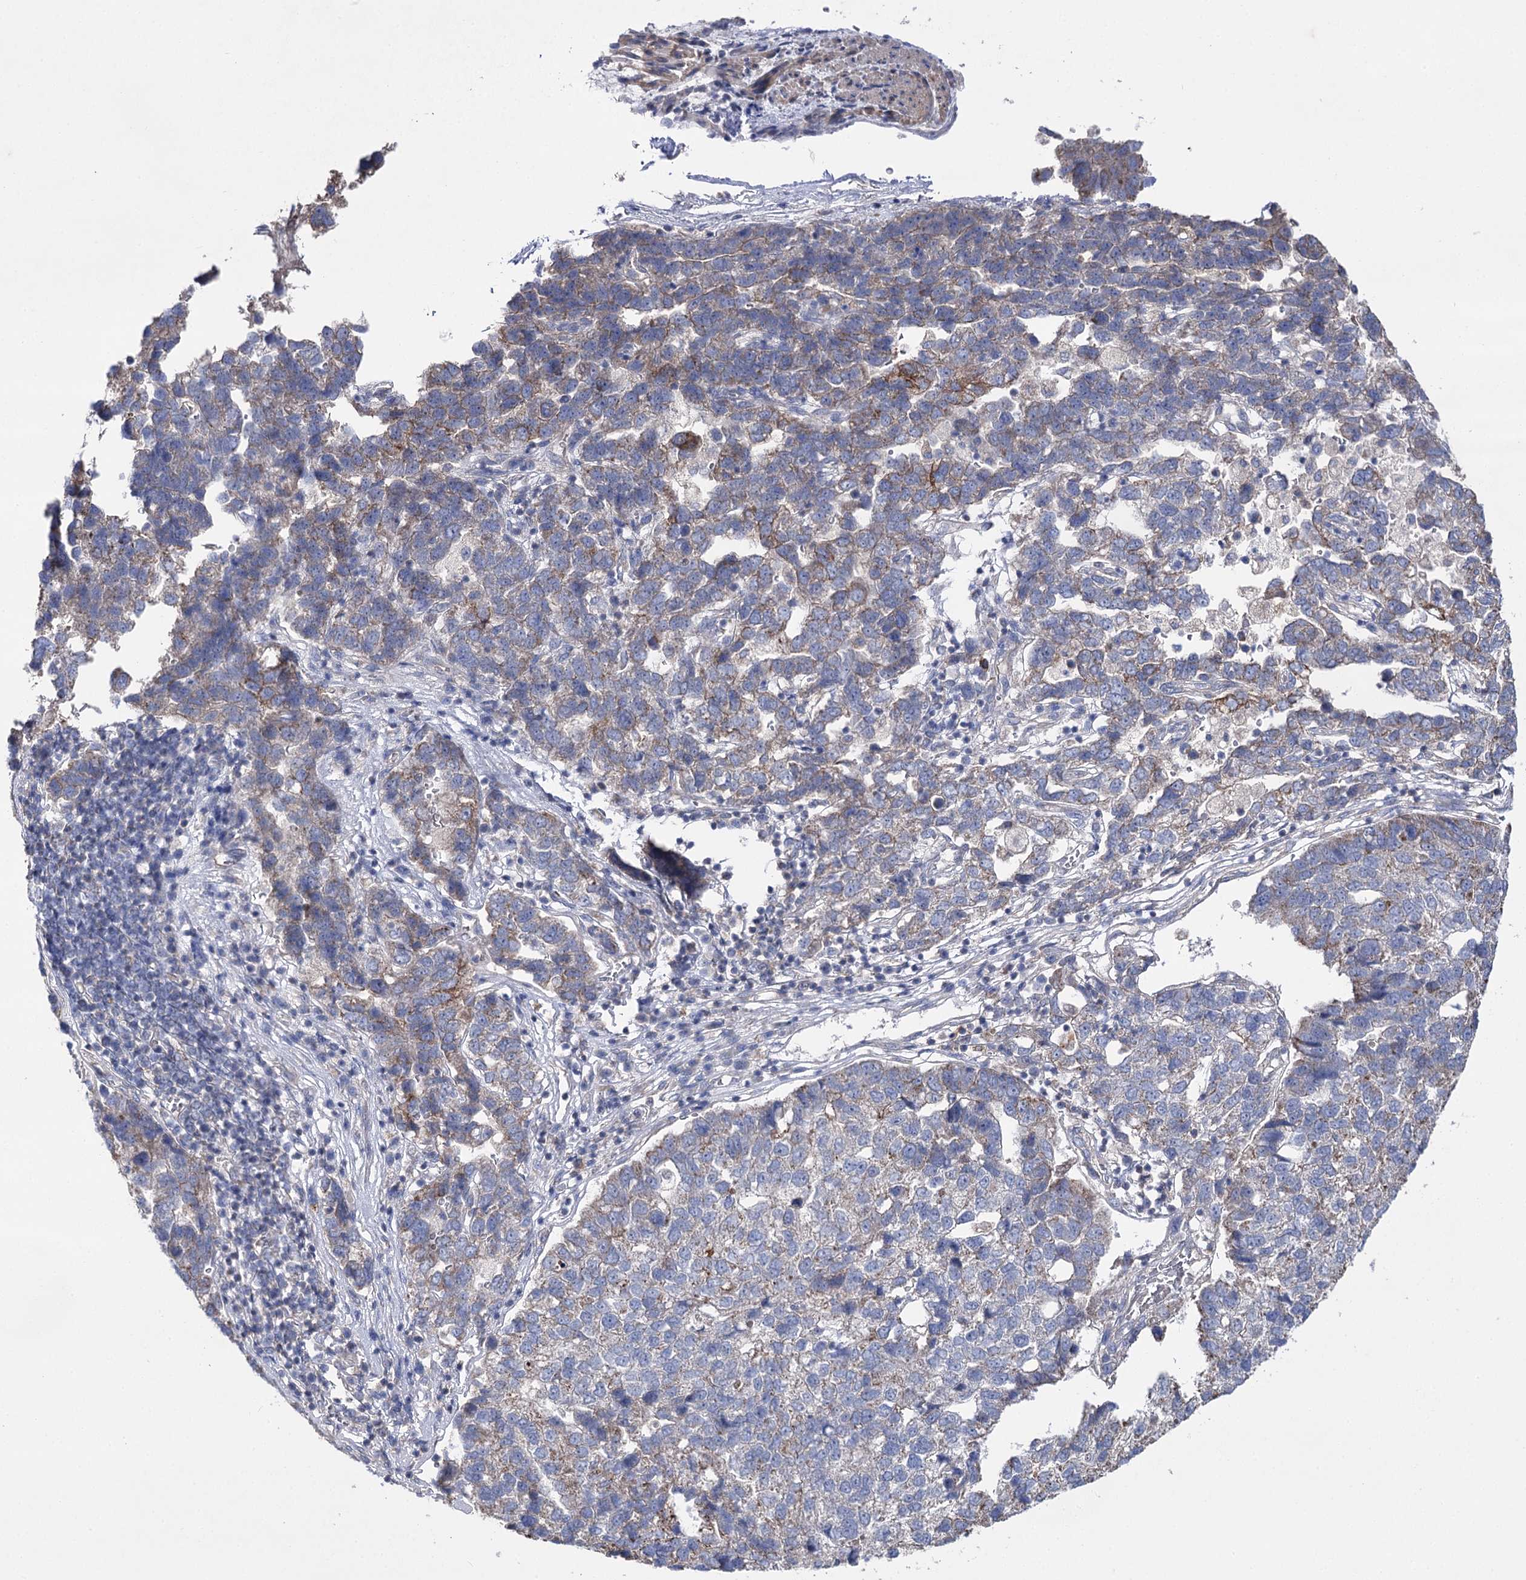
{"staining": {"intensity": "moderate", "quantity": "<25%", "location": "cytoplasmic/membranous"}, "tissue": "pancreatic cancer", "cell_type": "Tumor cells", "image_type": "cancer", "snomed": [{"axis": "morphology", "description": "Adenocarcinoma, NOS"}, {"axis": "topography", "description": "Pancreas"}], "caption": "Human pancreatic cancer stained with a brown dye shows moderate cytoplasmic/membranous positive staining in approximately <25% of tumor cells.", "gene": "AURKC", "patient": {"sex": "female", "age": 61}}